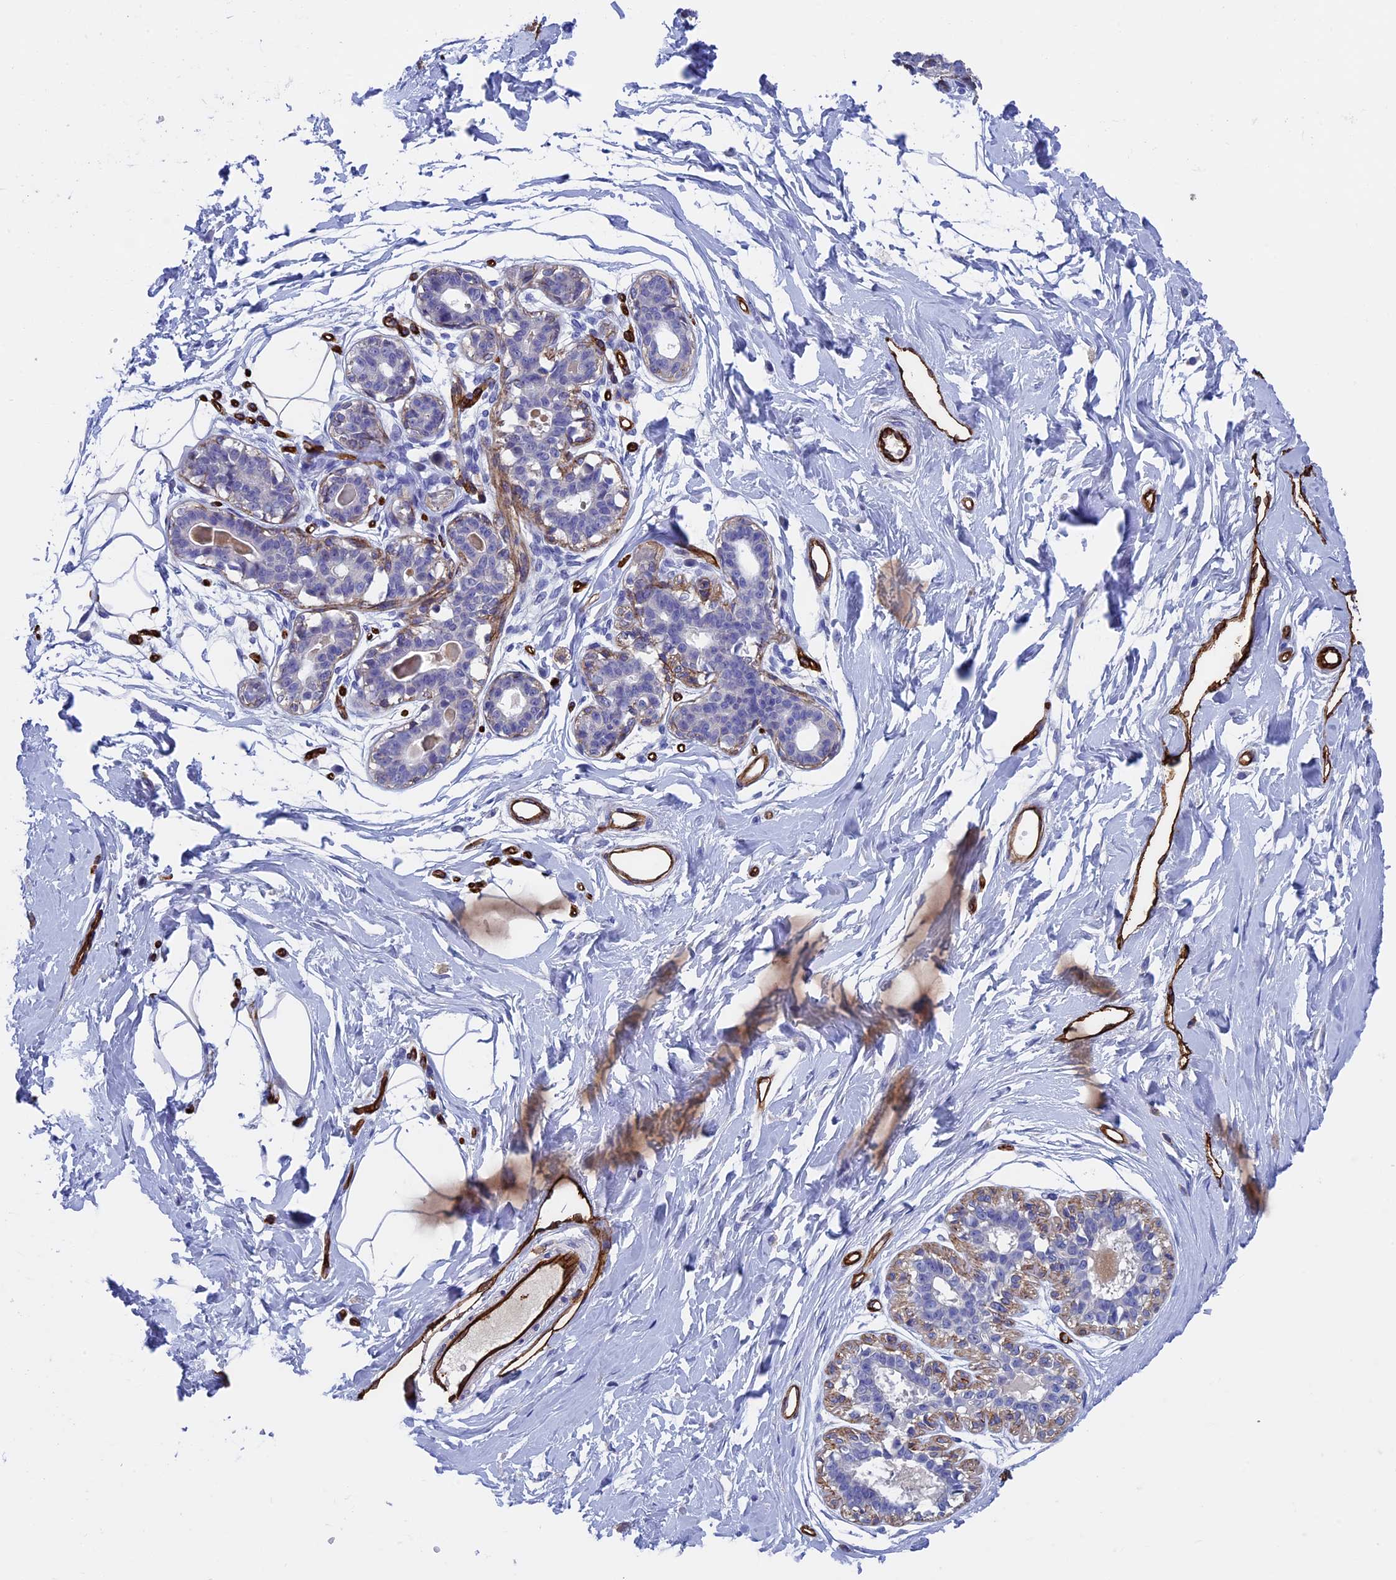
{"staining": {"intensity": "moderate", "quantity": "<25%", "location": "cytoplasmic/membranous"}, "tissue": "breast", "cell_type": "Adipocytes", "image_type": "normal", "snomed": [{"axis": "morphology", "description": "Normal tissue, NOS"}, {"axis": "topography", "description": "Breast"}], "caption": "This photomicrograph exhibits immunohistochemistry (IHC) staining of unremarkable human breast, with low moderate cytoplasmic/membranous staining in approximately <25% of adipocytes.", "gene": "INSYN1", "patient": {"sex": "female", "age": 45}}